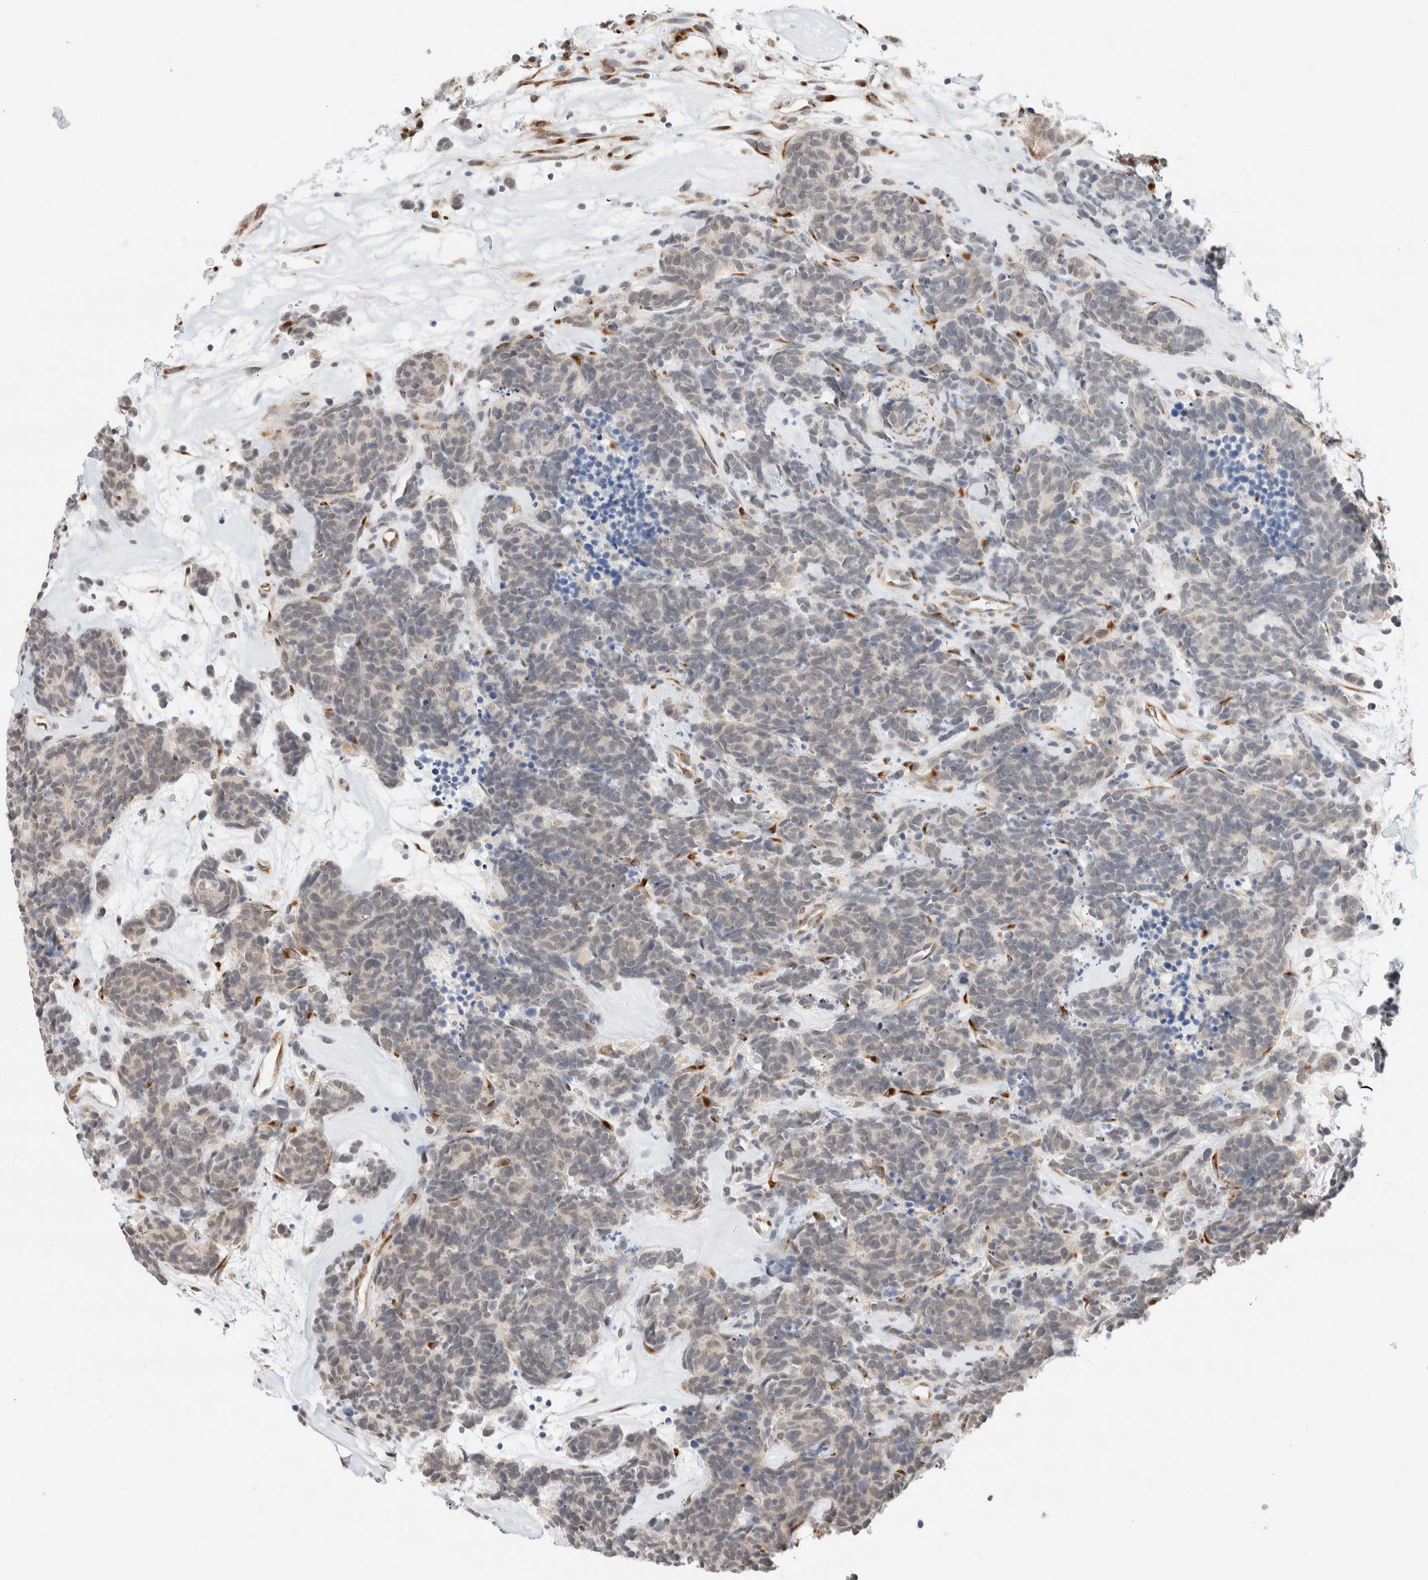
{"staining": {"intensity": "weak", "quantity": "25%-75%", "location": "cytoplasmic/membranous"}, "tissue": "carcinoid", "cell_type": "Tumor cells", "image_type": "cancer", "snomed": [{"axis": "morphology", "description": "Carcinoma, NOS"}, {"axis": "morphology", "description": "Carcinoid, malignant, NOS"}, {"axis": "topography", "description": "Urinary bladder"}], "caption": "Immunohistochemical staining of carcinoid displays low levels of weak cytoplasmic/membranous positivity in approximately 25%-75% of tumor cells.", "gene": "HDLBP", "patient": {"sex": "male", "age": 57}}